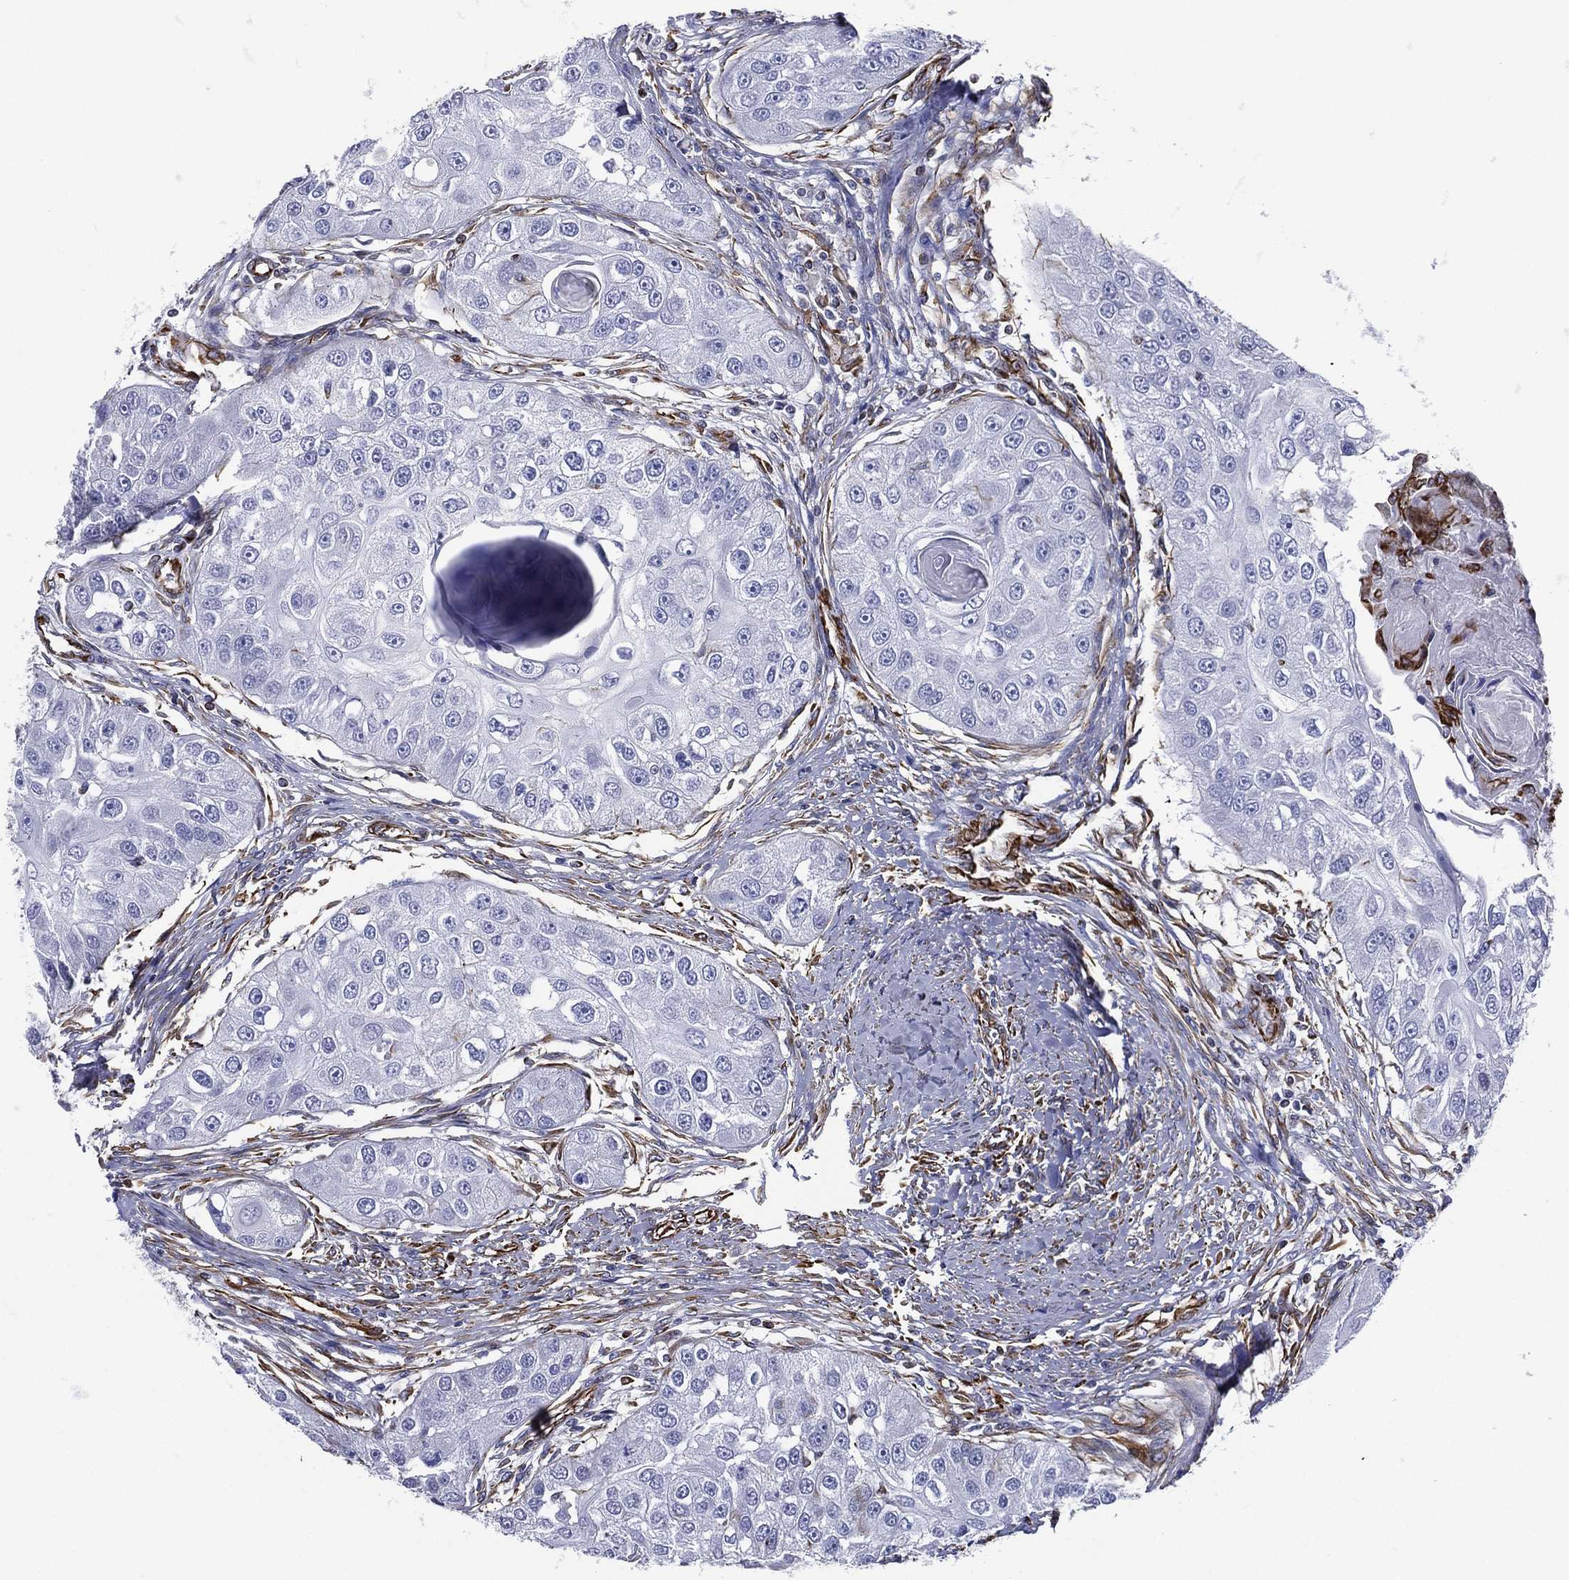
{"staining": {"intensity": "negative", "quantity": "none", "location": "none"}, "tissue": "head and neck cancer", "cell_type": "Tumor cells", "image_type": "cancer", "snomed": [{"axis": "morphology", "description": "Normal tissue, NOS"}, {"axis": "morphology", "description": "Squamous cell carcinoma, NOS"}, {"axis": "topography", "description": "Skeletal muscle"}, {"axis": "topography", "description": "Head-Neck"}], "caption": "DAB (3,3'-diaminobenzidine) immunohistochemical staining of squamous cell carcinoma (head and neck) demonstrates no significant positivity in tumor cells.", "gene": "MAS1", "patient": {"sex": "male", "age": 51}}